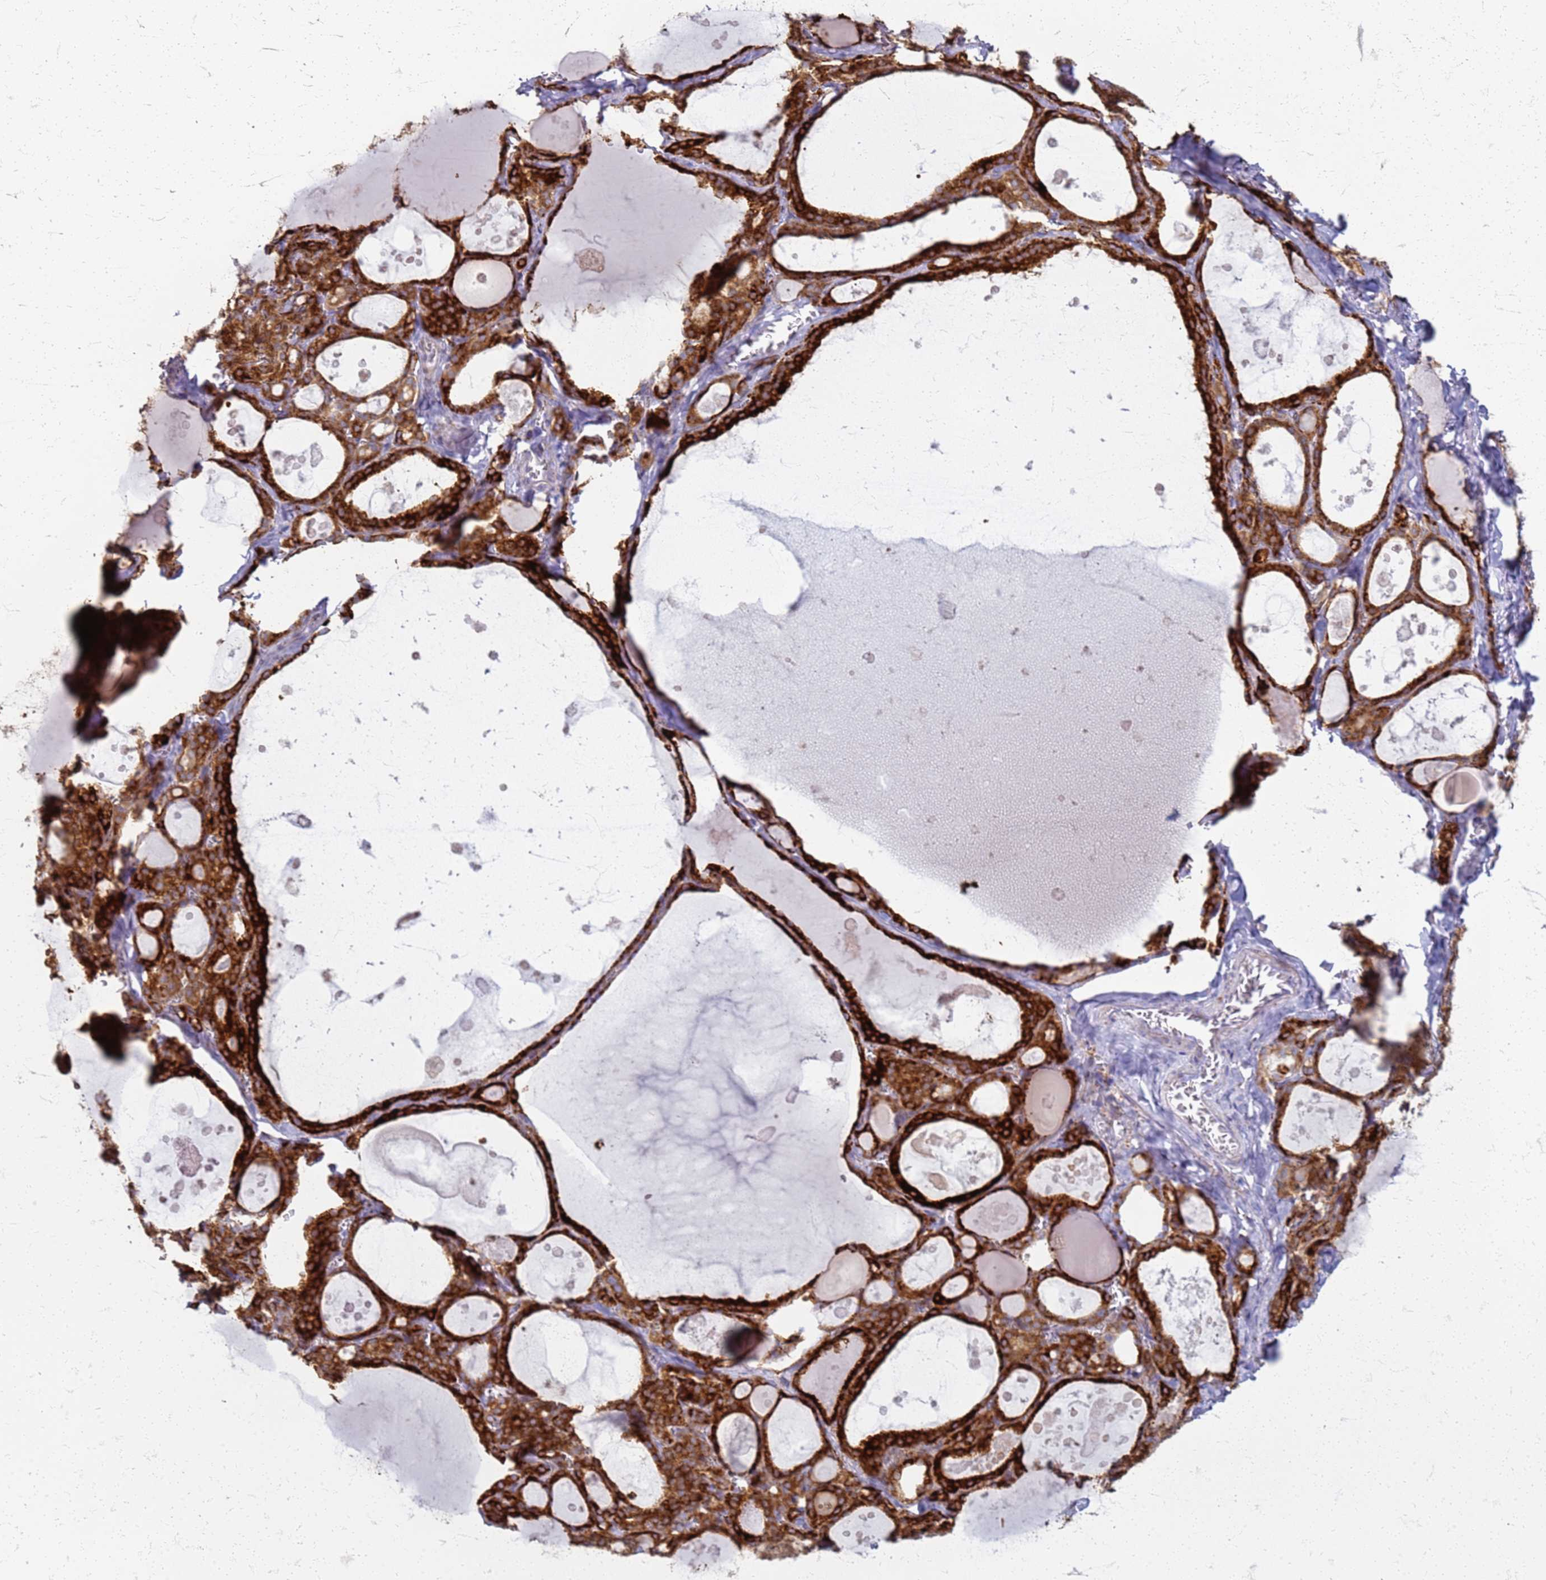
{"staining": {"intensity": "strong", "quantity": ">75%", "location": "cytoplasmic/membranous"}, "tissue": "thyroid gland", "cell_type": "Glandular cells", "image_type": "normal", "snomed": [{"axis": "morphology", "description": "Normal tissue, NOS"}, {"axis": "topography", "description": "Thyroid gland"}], "caption": "A high amount of strong cytoplasmic/membranous staining is present in approximately >75% of glandular cells in unremarkable thyroid gland.", "gene": "PDK3", "patient": {"sex": "male", "age": 56}}